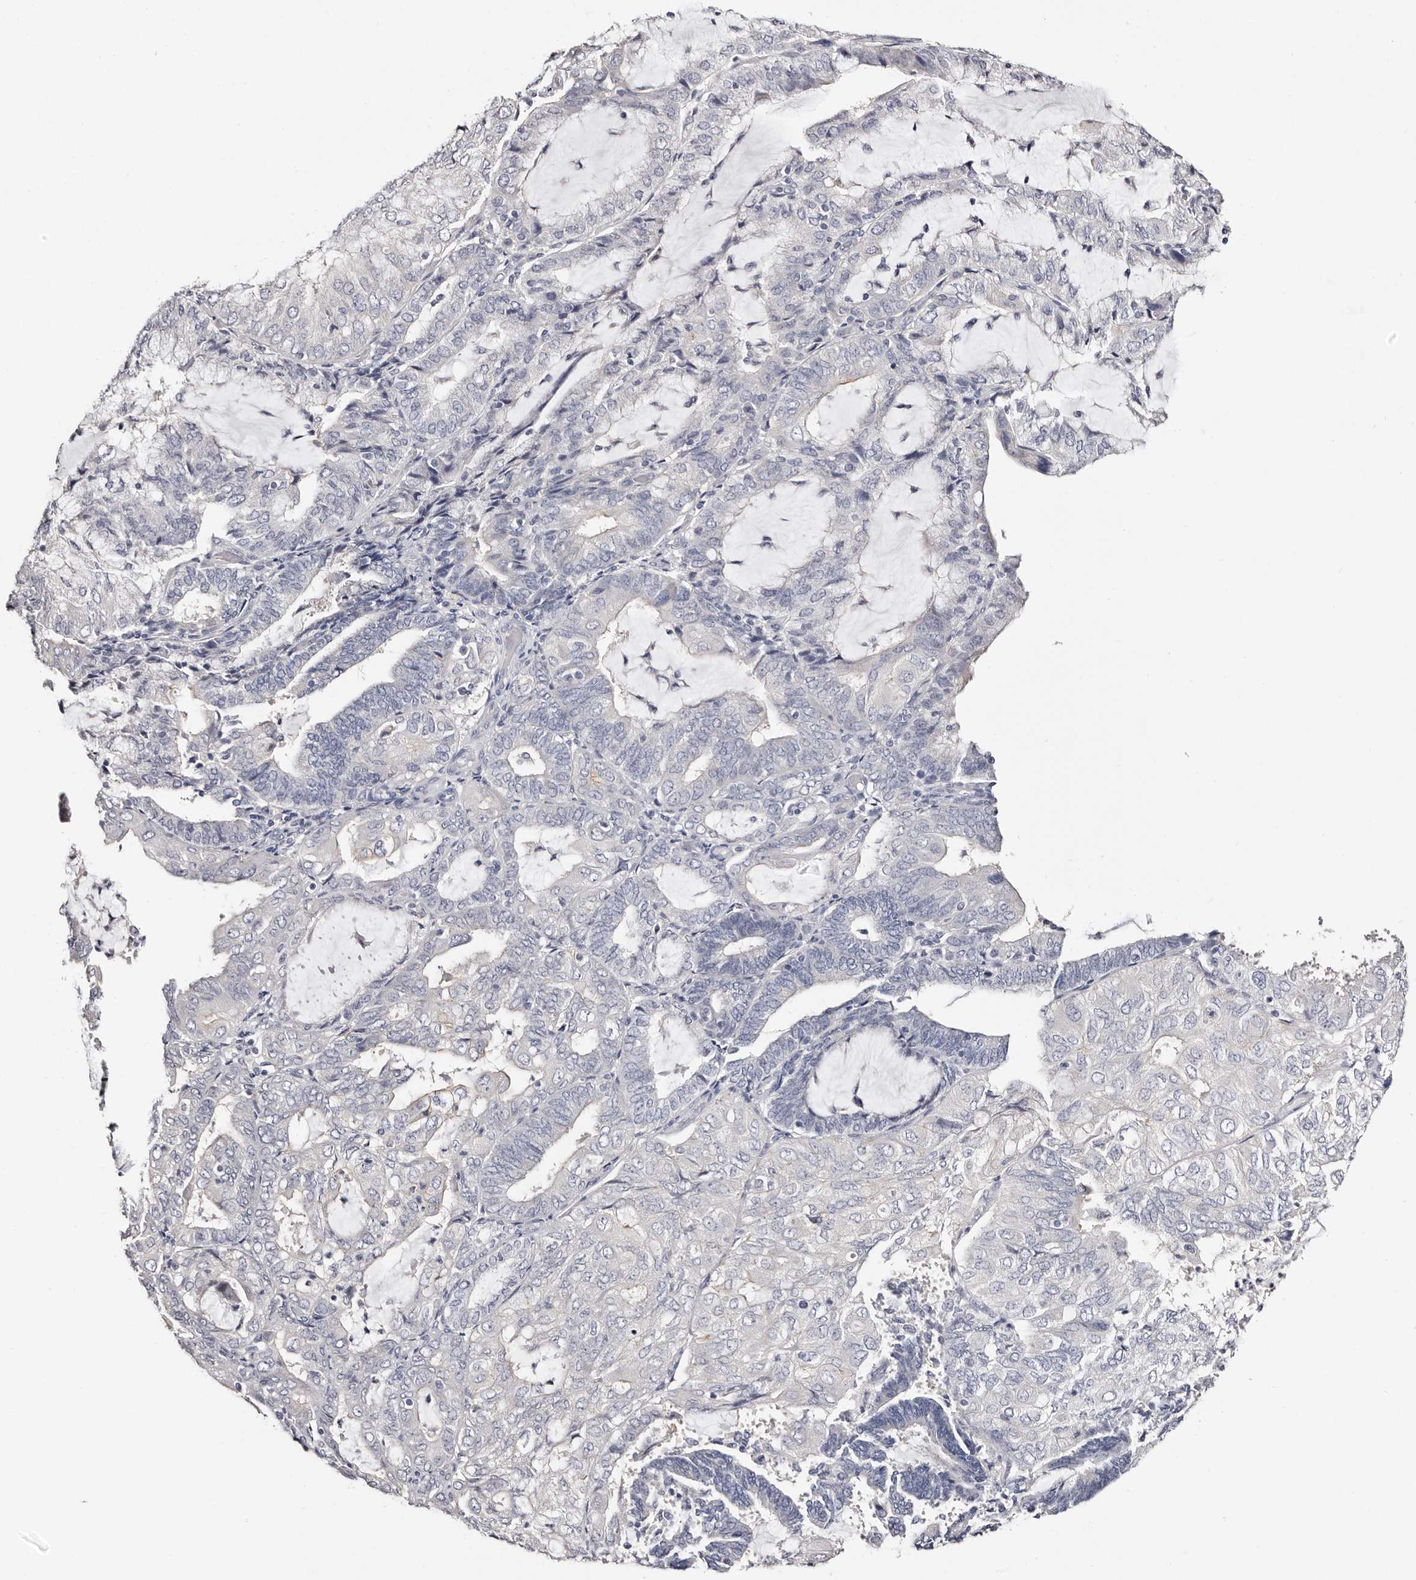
{"staining": {"intensity": "negative", "quantity": "none", "location": "none"}, "tissue": "endometrial cancer", "cell_type": "Tumor cells", "image_type": "cancer", "snomed": [{"axis": "morphology", "description": "Adenocarcinoma, NOS"}, {"axis": "topography", "description": "Endometrium"}], "caption": "A high-resolution micrograph shows immunohistochemistry (IHC) staining of endometrial cancer, which exhibits no significant staining in tumor cells.", "gene": "ROM1", "patient": {"sex": "female", "age": 81}}